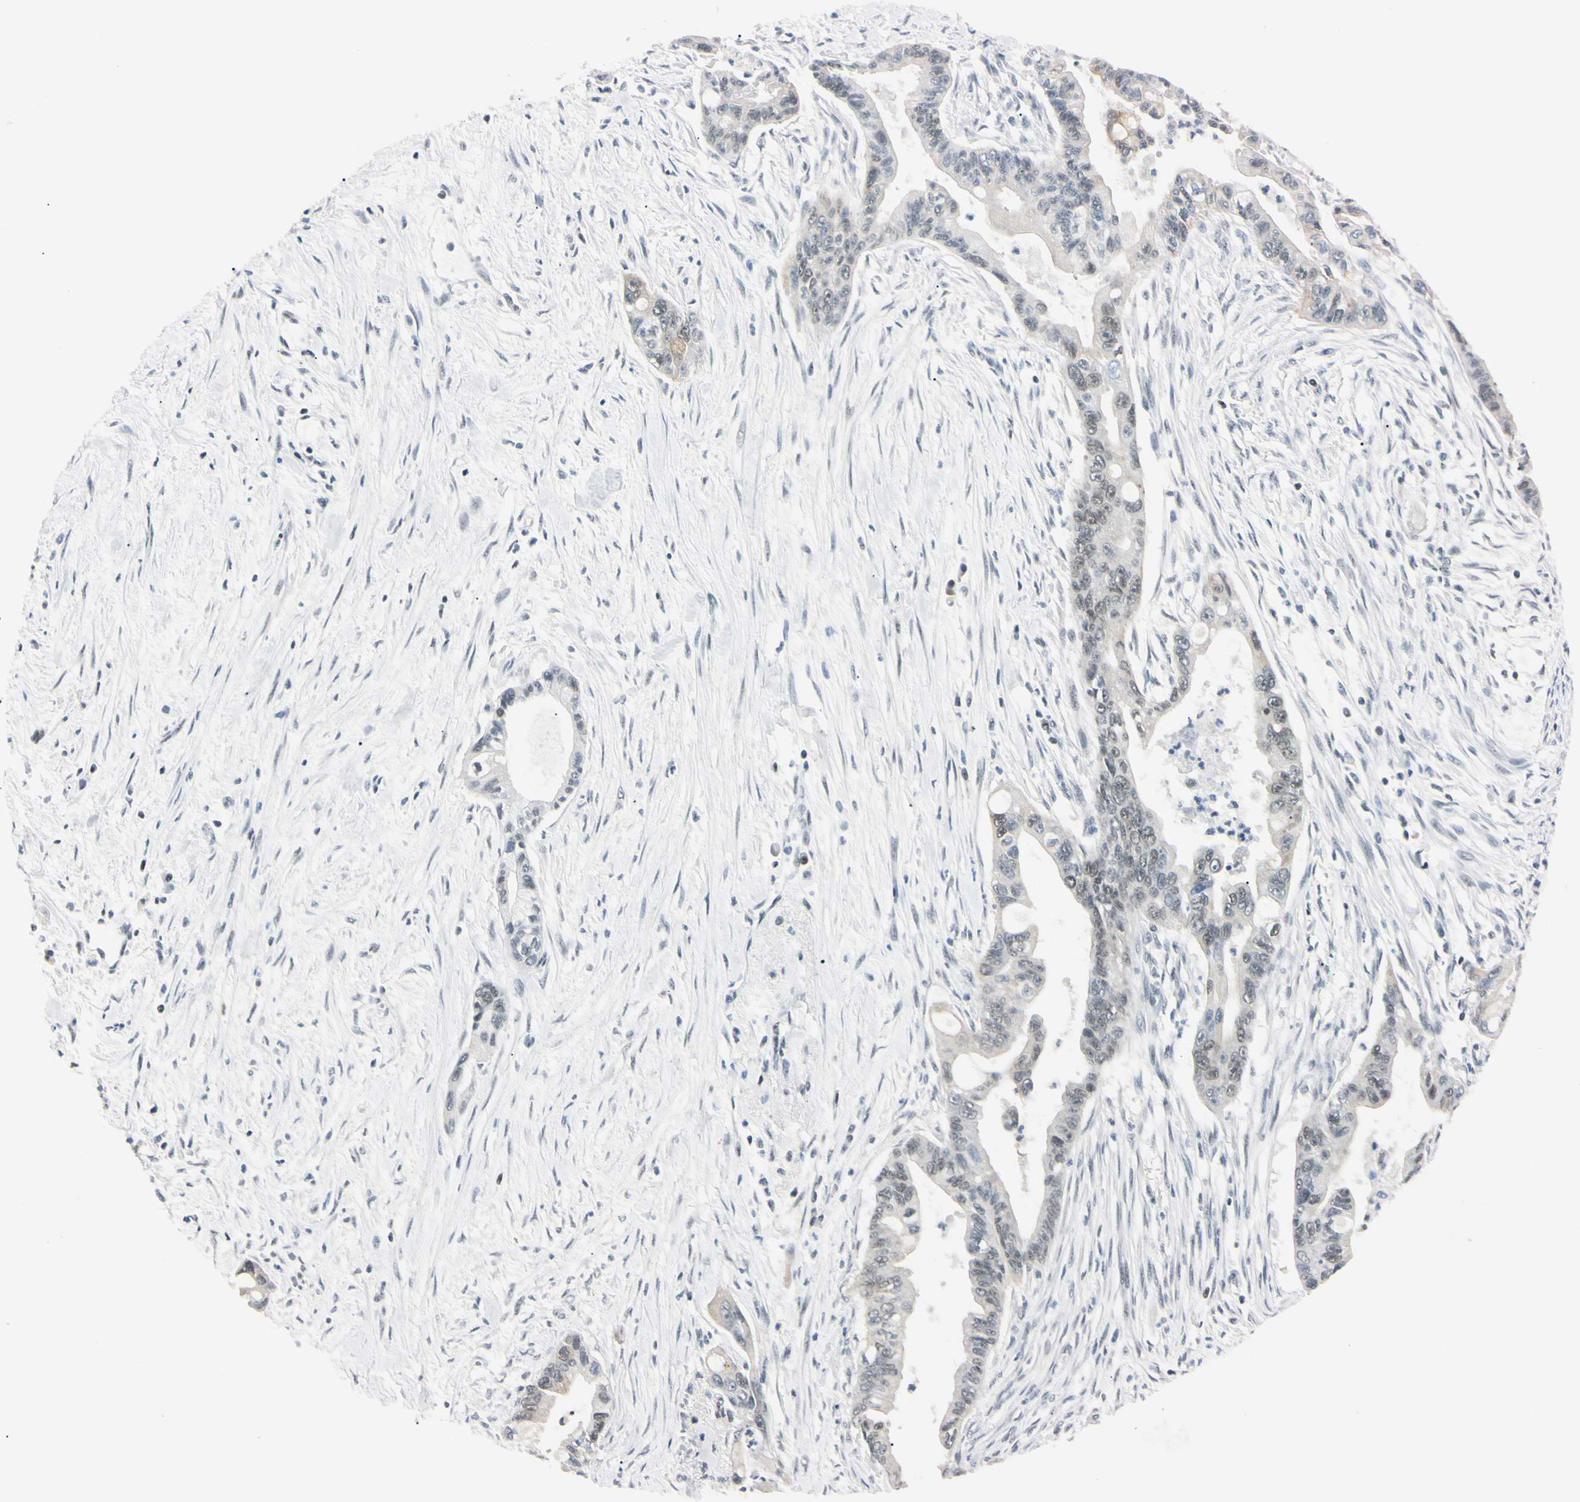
{"staining": {"intensity": "negative", "quantity": "none", "location": "none"}, "tissue": "pancreatic cancer", "cell_type": "Tumor cells", "image_type": "cancer", "snomed": [{"axis": "morphology", "description": "Adenocarcinoma, NOS"}, {"axis": "topography", "description": "Pancreas"}], "caption": "The micrograph demonstrates no significant expression in tumor cells of pancreatic cancer (adenocarcinoma).", "gene": "C1orf174", "patient": {"sex": "male", "age": 70}}